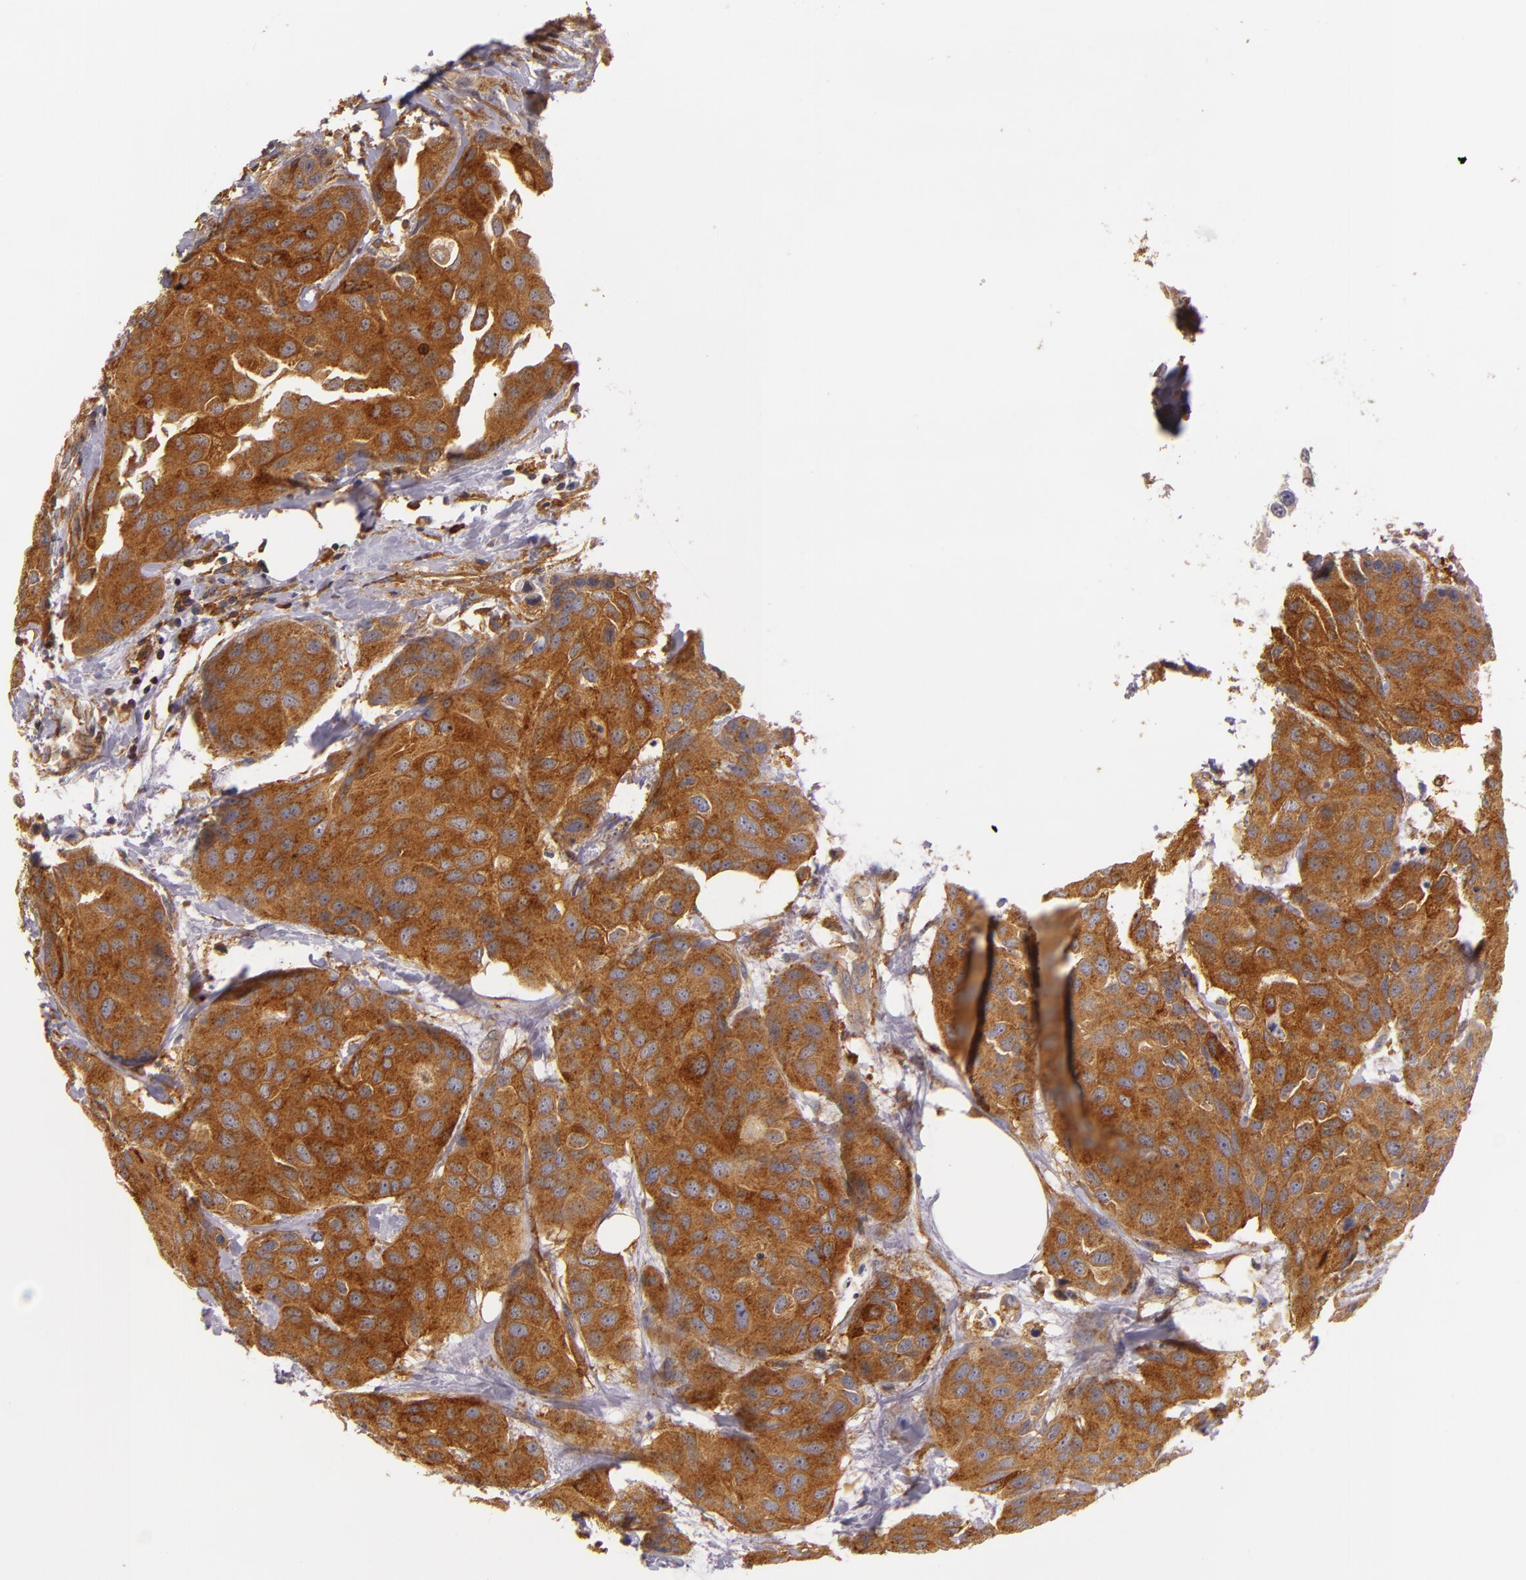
{"staining": {"intensity": "strong", "quantity": ">75%", "location": "cytoplasmic/membranous"}, "tissue": "breast cancer", "cell_type": "Tumor cells", "image_type": "cancer", "snomed": [{"axis": "morphology", "description": "Duct carcinoma"}, {"axis": "topography", "description": "Breast"}], "caption": "Immunohistochemical staining of breast cancer (infiltrating ductal carcinoma) displays high levels of strong cytoplasmic/membranous protein staining in approximately >75% of tumor cells.", "gene": "TOM1", "patient": {"sex": "female", "age": 68}}